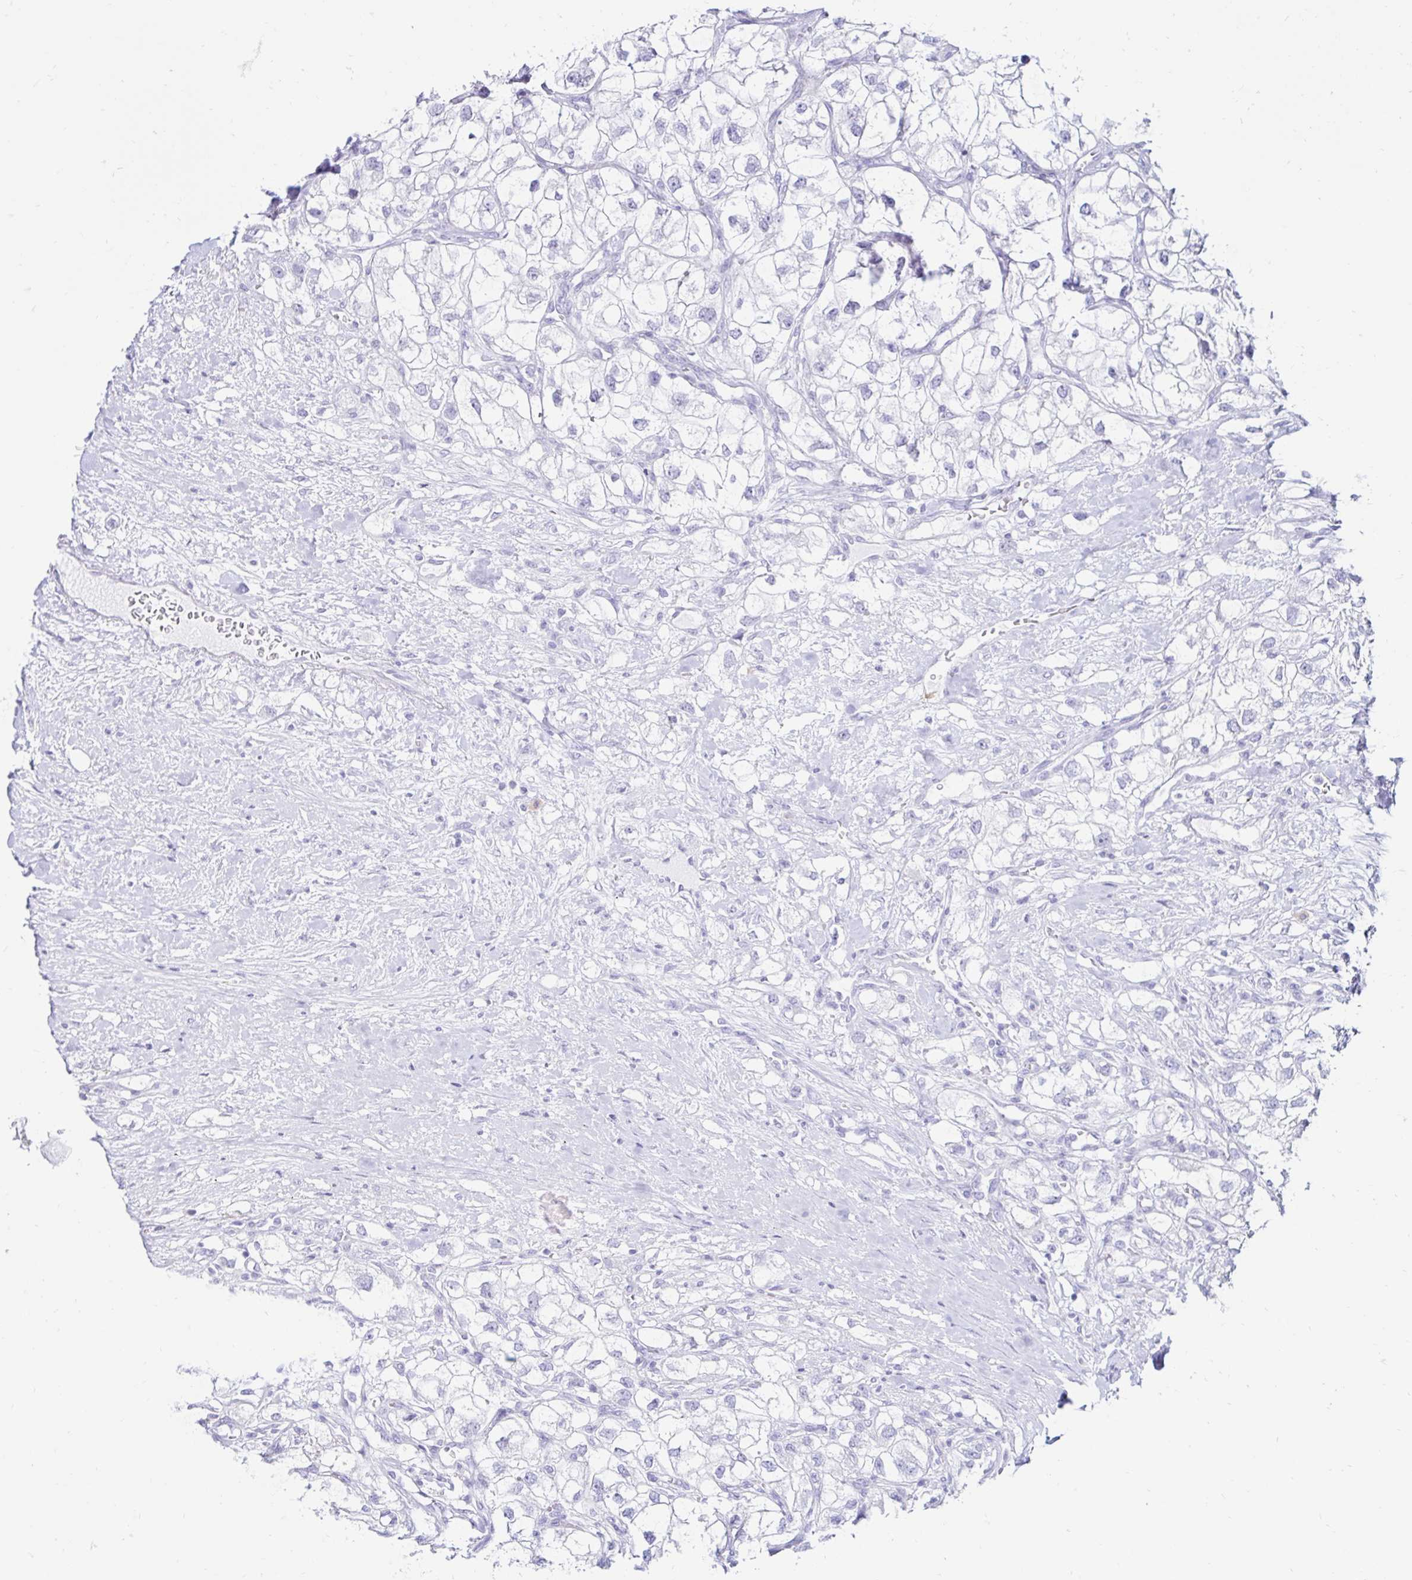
{"staining": {"intensity": "negative", "quantity": "none", "location": "none"}, "tissue": "renal cancer", "cell_type": "Tumor cells", "image_type": "cancer", "snomed": [{"axis": "morphology", "description": "Adenocarcinoma, NOS"}, {"axis": "topography", "description": "Kidney"}], "caption": "Immunohistochemical staining of adenocarcinoma (renal) shows no significant positivity in tumor cells.", "gene": "BEST1", "patient": {"sex": "male", "age": 59}}